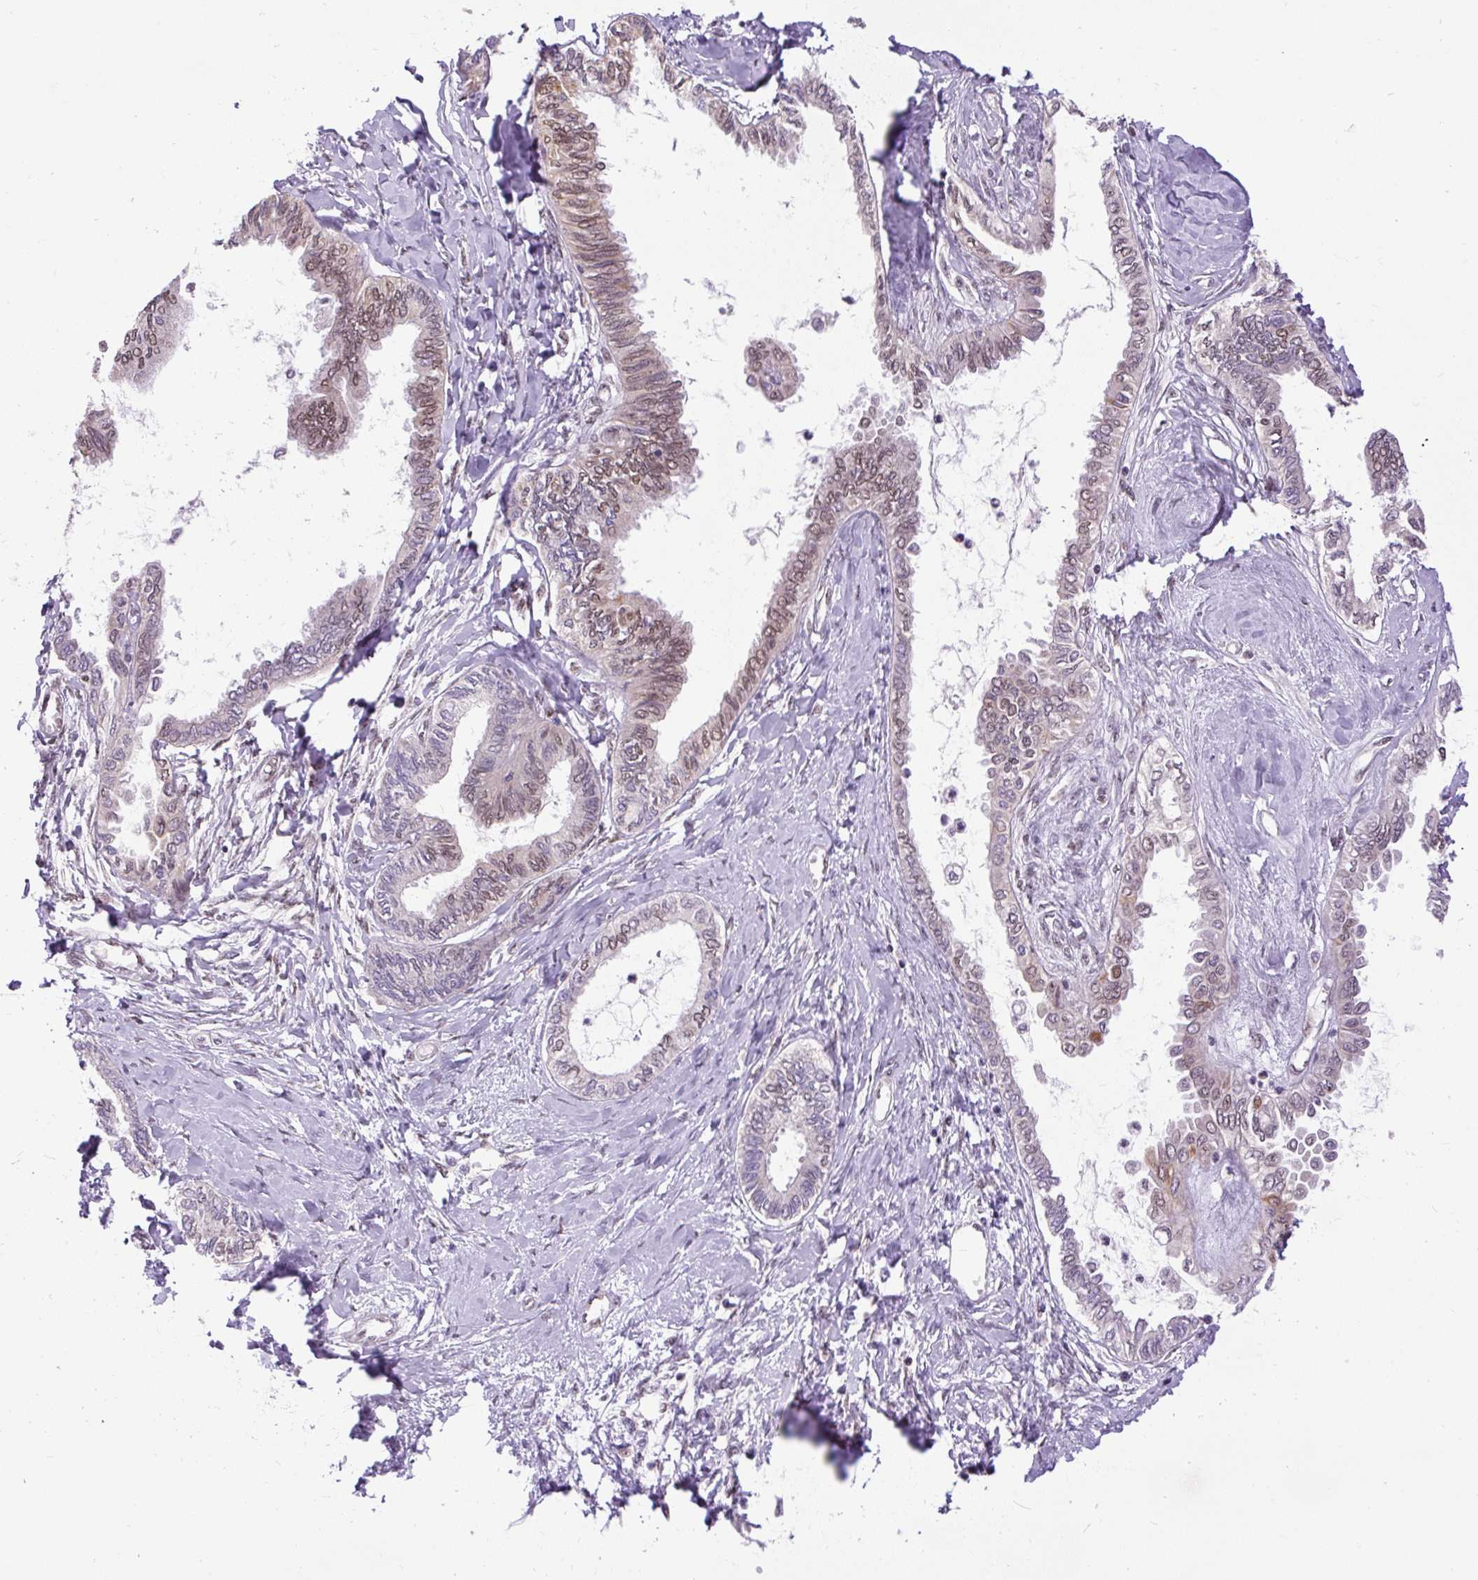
{"staining": {"intensity": "moderate", "quantity": ">75%", "location": "nuclear"}, "tissue": "ovarian cancer", "cell_type": "Tumor cells", "image_type": "cancer", "snomed": [{"axis": "morphology", "description": "Carcinoma, endometroid"}, {"axis": "topography", "description": "Ovary"}], "caption": "Moderate nuclear protein positivity is seen in approximately >75% of tumor cells in ovarian cancer.", "gene": "ZNF672", "patient": {"sex": "female", "age": 70}}